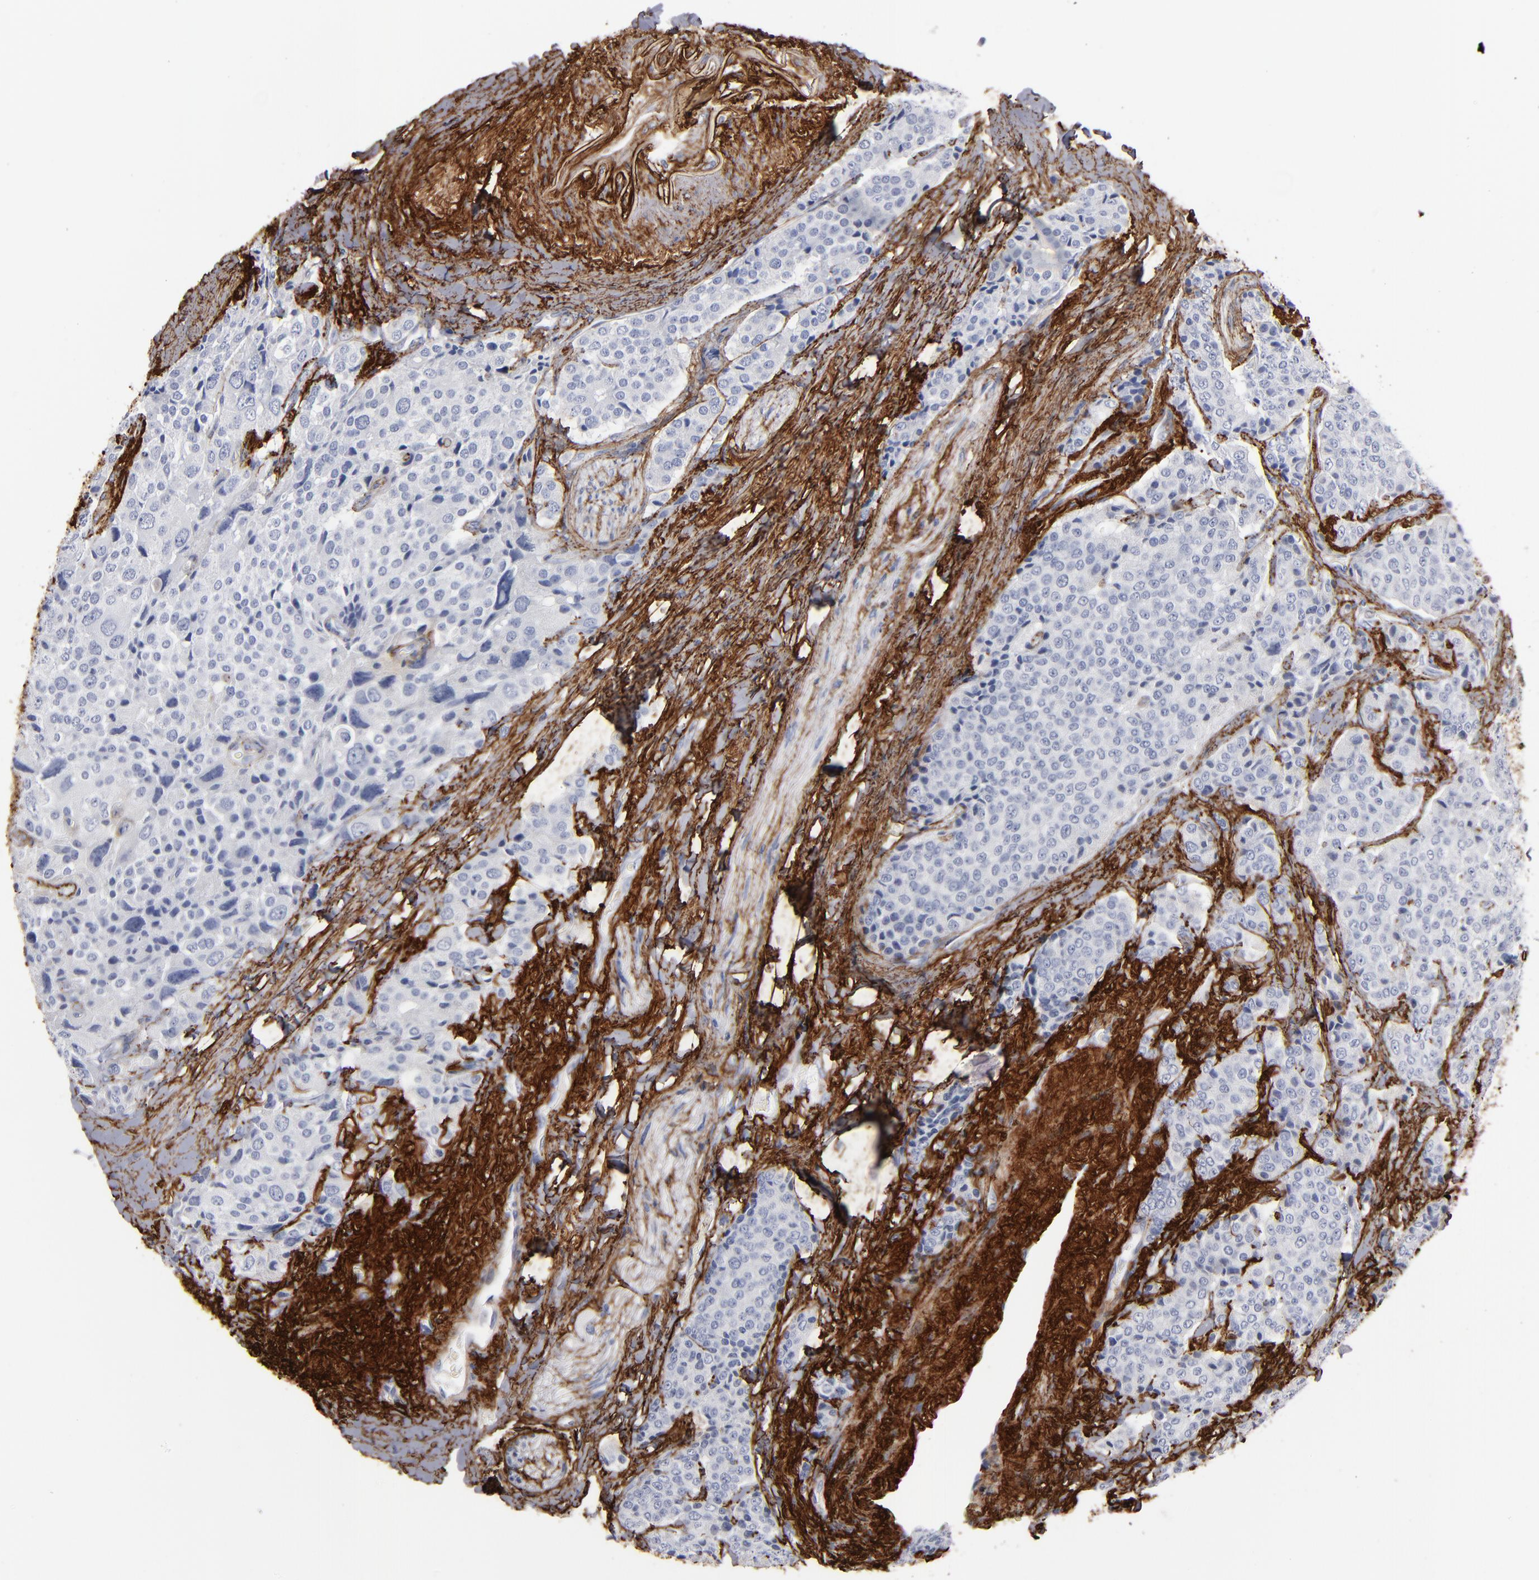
{"staining": {"intensity": "negative", "quantity": "none", "location": "none"}, "tissue": "carcinoid", "cell_type": "Tumor cells", "image_type": "cancer", "snomed": [{"axis": "morphology", "description": "Carcinoid, malignant, NOS"}, {"axis": "topography", "description": "Colon"}], "caption": "Tumor cells show no significant protein expression in malignant carcinoid.", "gene": "EMILIN1", "patient": {"sex": "female", "age": 61}}